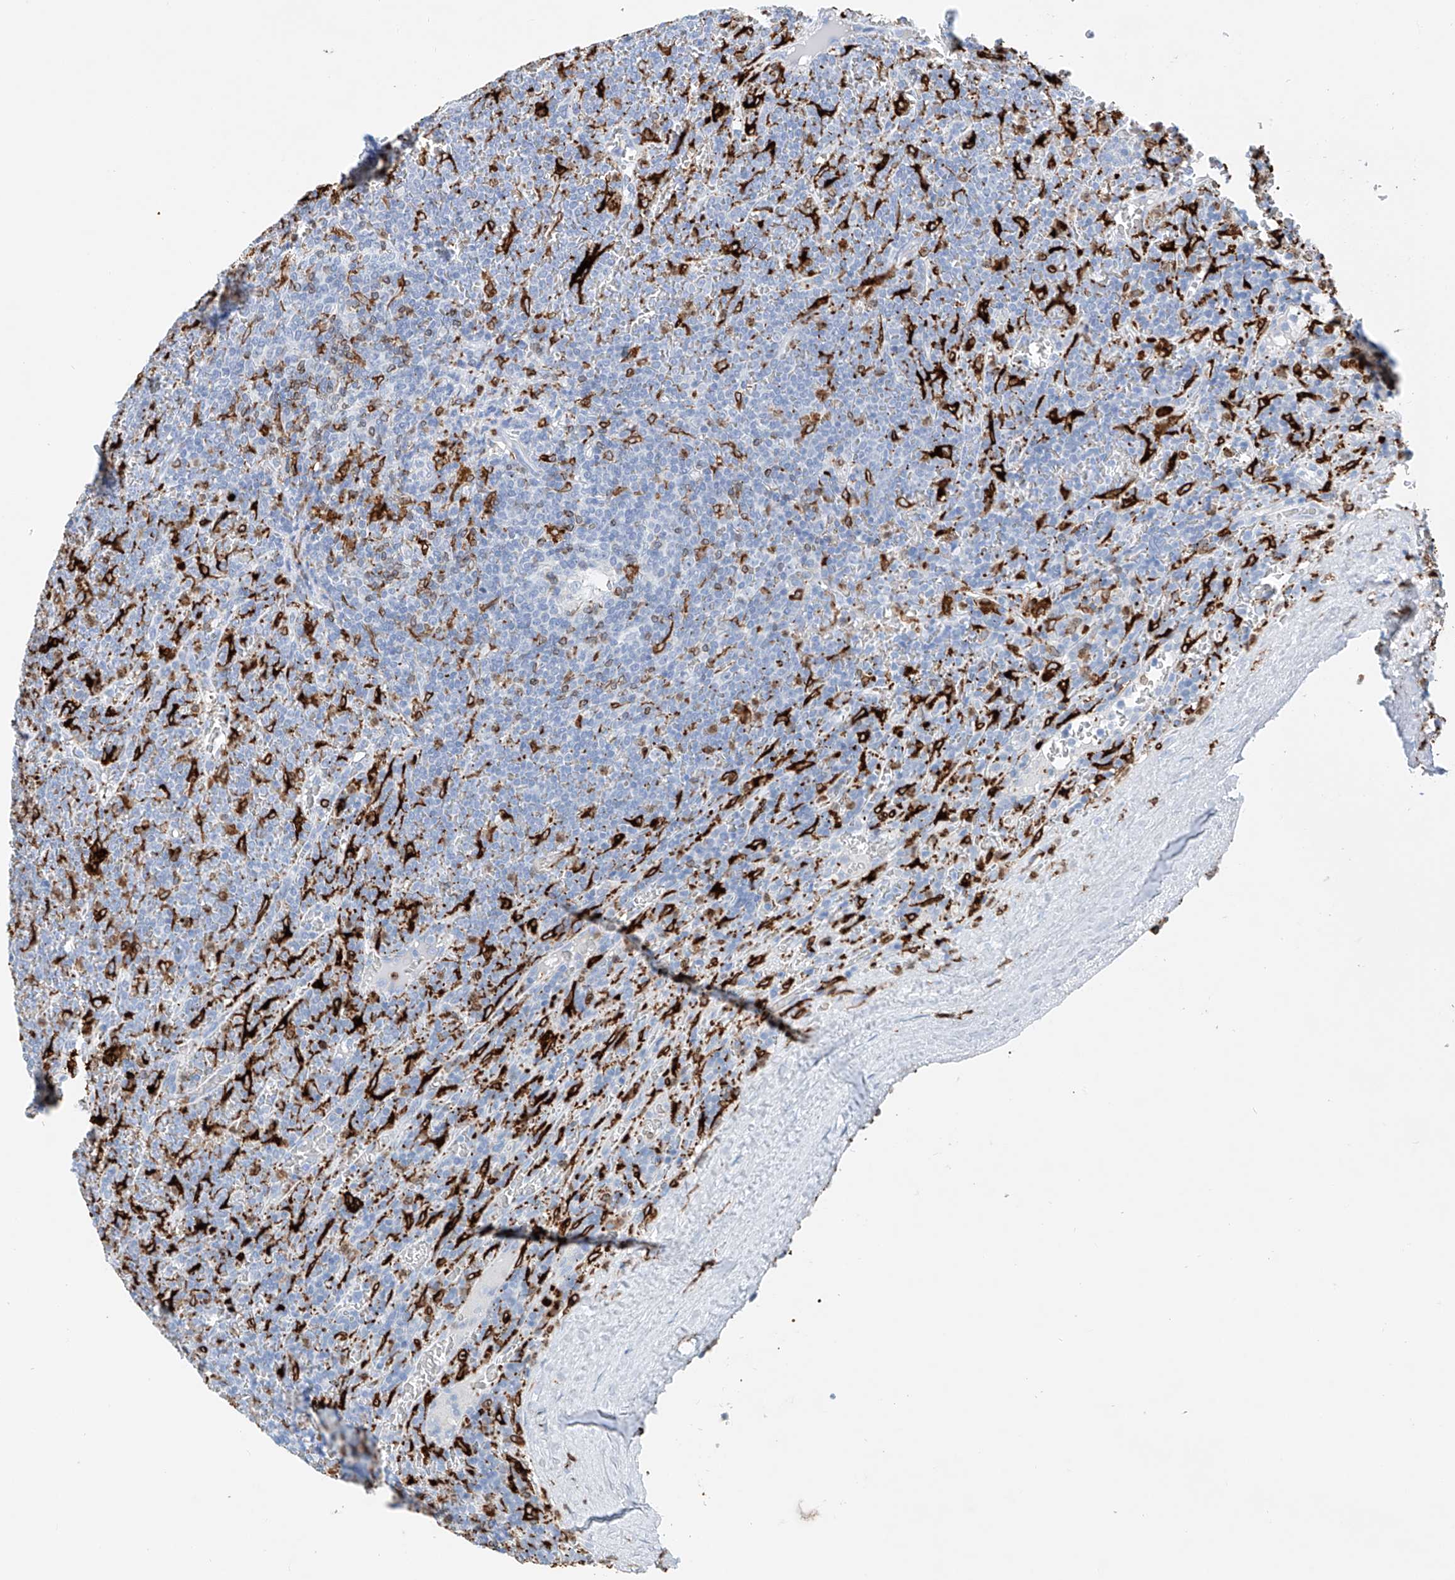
{"staining": {"intensity": "moderate", "quantity": "<25%", "location": "cytoplasmic/membranous"}, "tissue": "lymphoma", "cell_type": "Tumor cells", "image_type": "cancer", "snomed": [{"axis": "morphology", "description": "Malignant lymphoma, non-Hodgkin's type, Low grade"}, {"axis": "topography", "description": "Spleen"}], "caption": "A brown stain highlights moderate cytoplasmic/membranous positivity of a protein in human lymphoma tumor cells. The staining is performed using DAB (3,3'-diaminobenzidine) brown chromogen to label protein expression. The nuclei are counter-stained blue using hematoxylin.", "gene": "TBXAS1", "patient": {"sex": "female", "age": 19}}